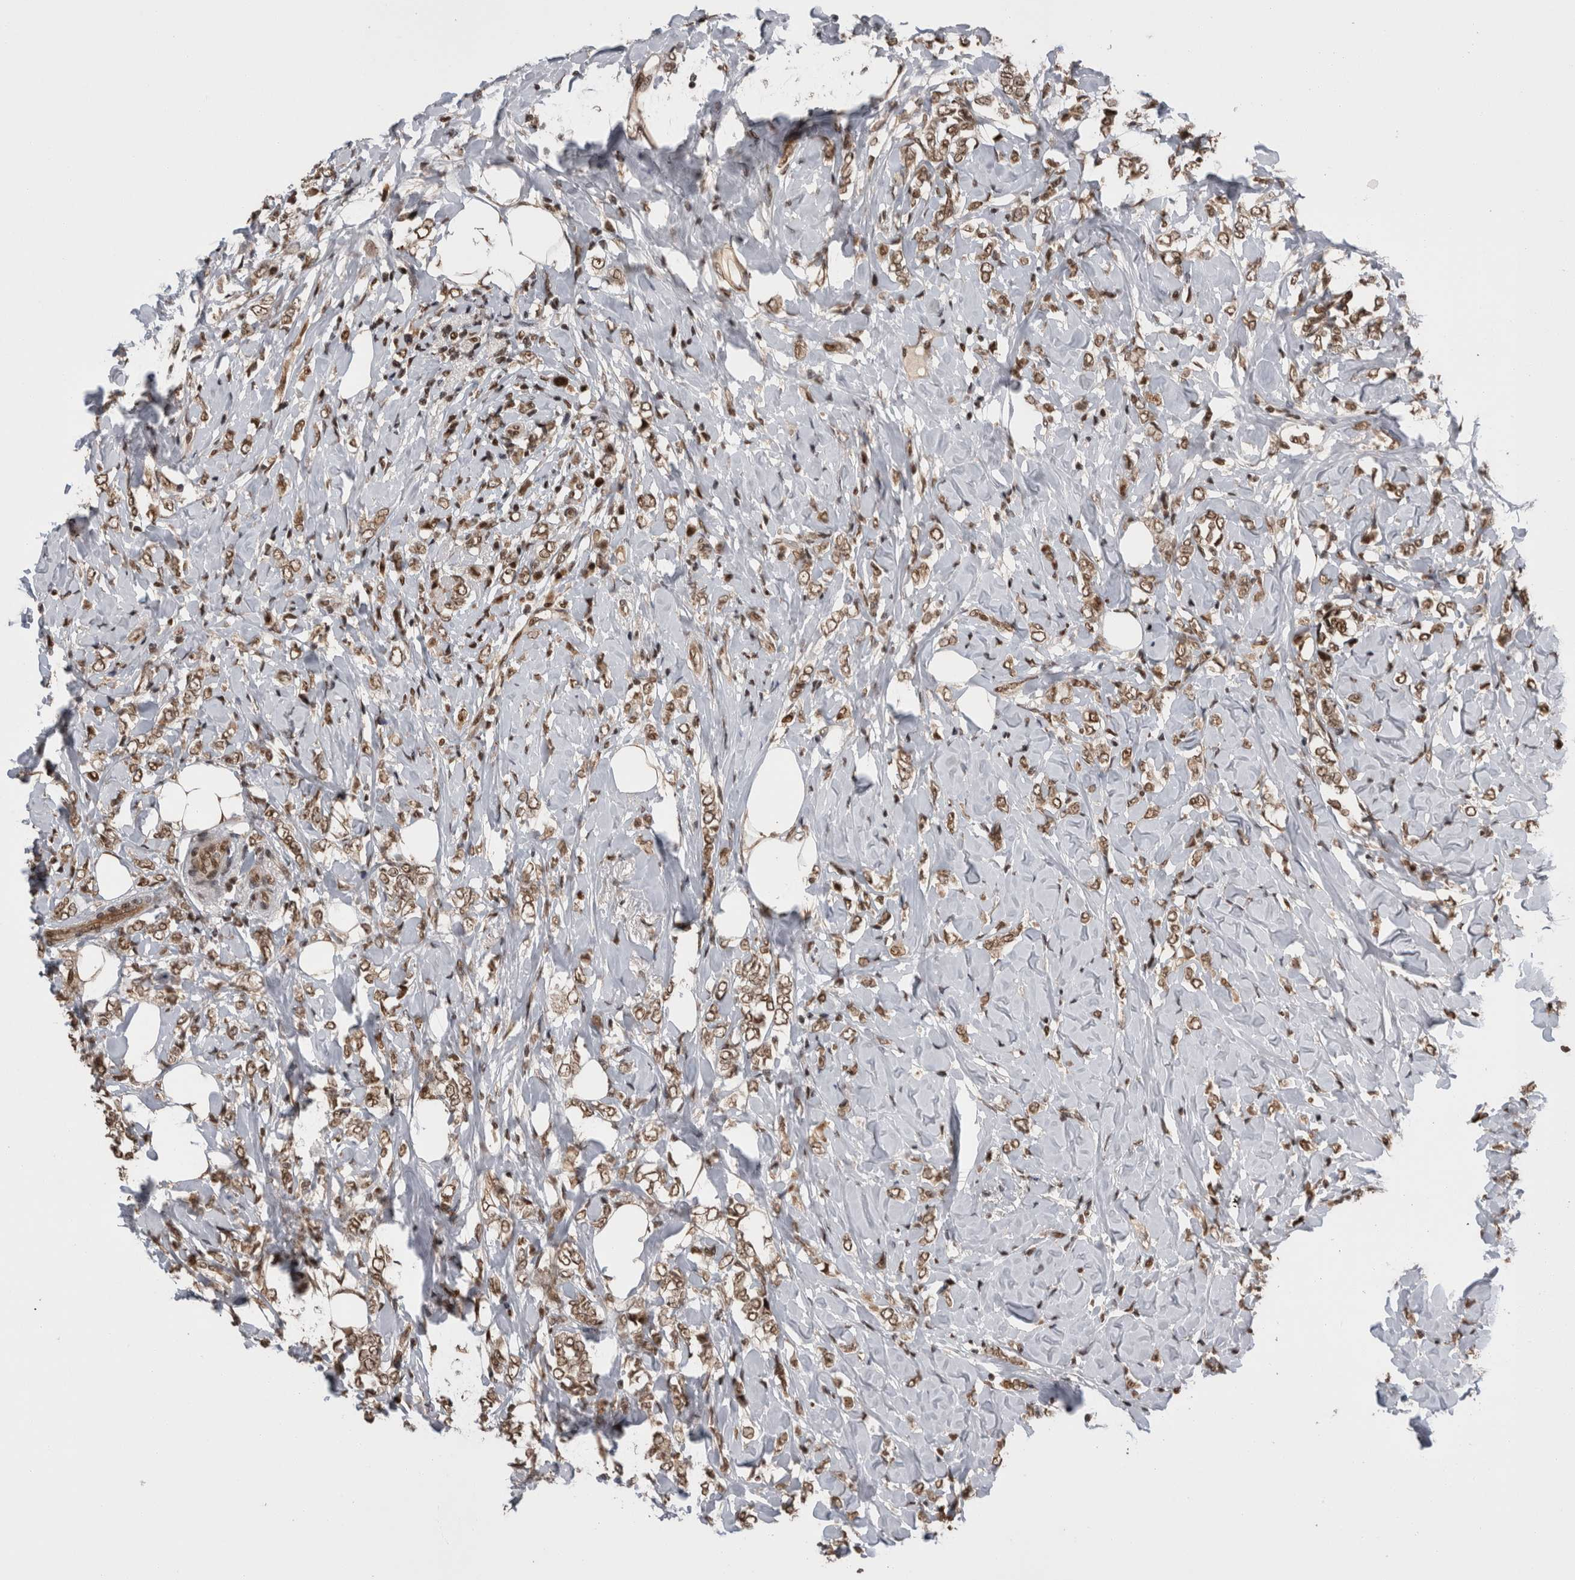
{"staining": {"intensity": "weak", "quantity": ">75%", "location": "nuclear"}, "tissue": "breast cancer", "cell_type": "Tumor cells", "image_type": "cancer", "snomed": [{"axis": "morphology", "description": "Normal tissue, NOS"}, {"axis": "morphology", "description": "Lobular carcinoma"}, {"axis": "topography", "description": "Breast"}], "caption": "High-magnification brightfield microscopy of breast lobular carcinoma stained with DAB (brown) and counterstained with hematoxylin (blue). tumor cells exhibit weak nuclear expression is appreciated in approximately>75% of cells. (DAB (3,3'-diaminobenzidine) = brown stain, brightfield microscopy at high magnification).", "gene": "CPSF2", "patient": {"sex": "female", "age": 47}}